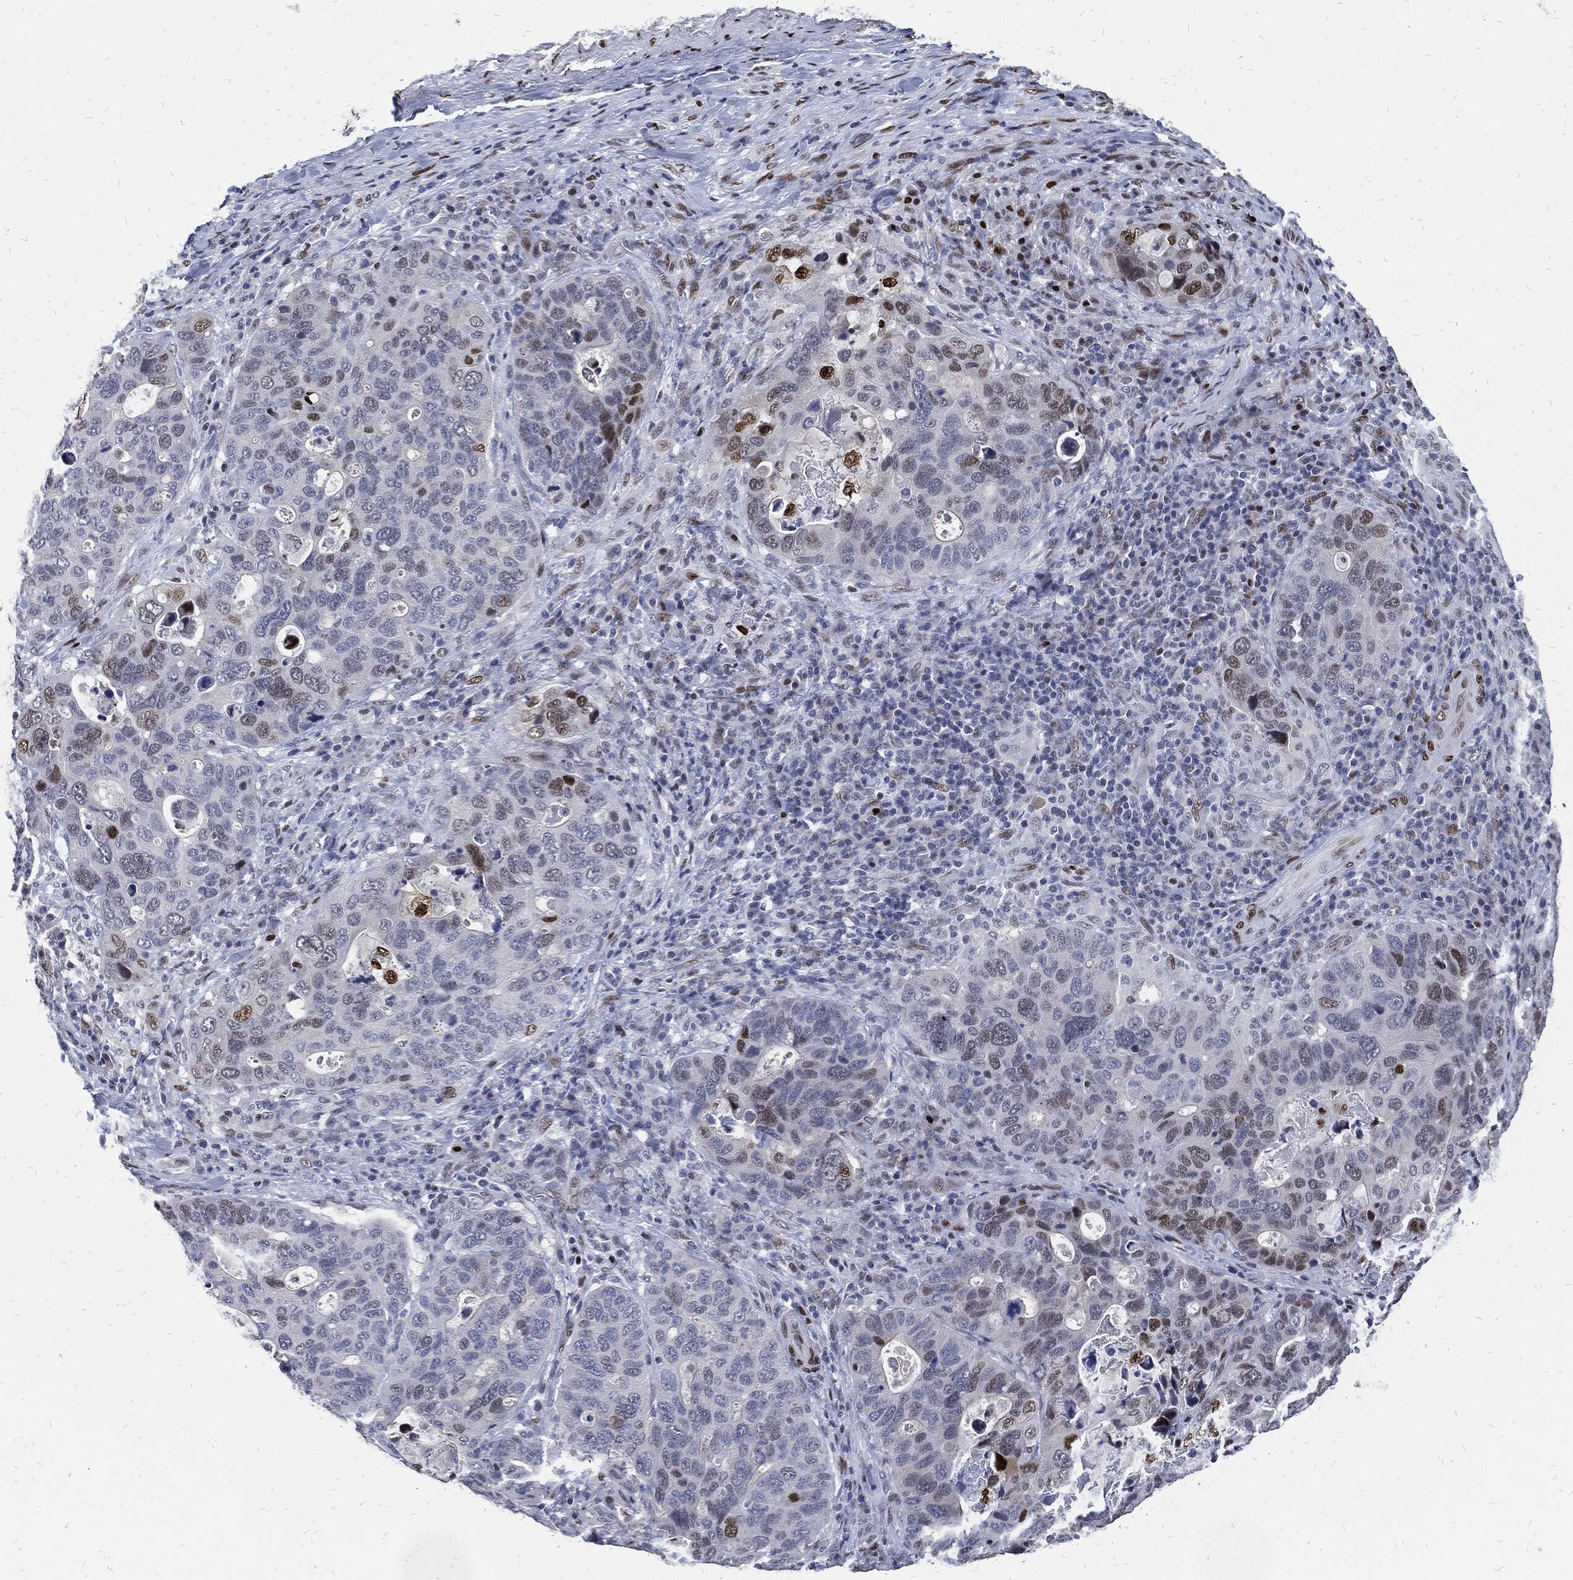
{"staining": {"intensity": "moderate", "quantity": "<25%", "location": "nuclear"}, "tissue": "stomach cancer", "cell_type": "Tumor cells", "image_type": "cancer", "snomed": [{"axis": "morphology", "description": "Adenocarcinoma, NOS"}, {"axis": "topography", "description": "Stomach"}], "caption": "Stomach cancer stained with a protein marker demonstrates moderate staining in tumor cells.", "gene": "JUN", "patient": {"sex": "male", "age": 54}}